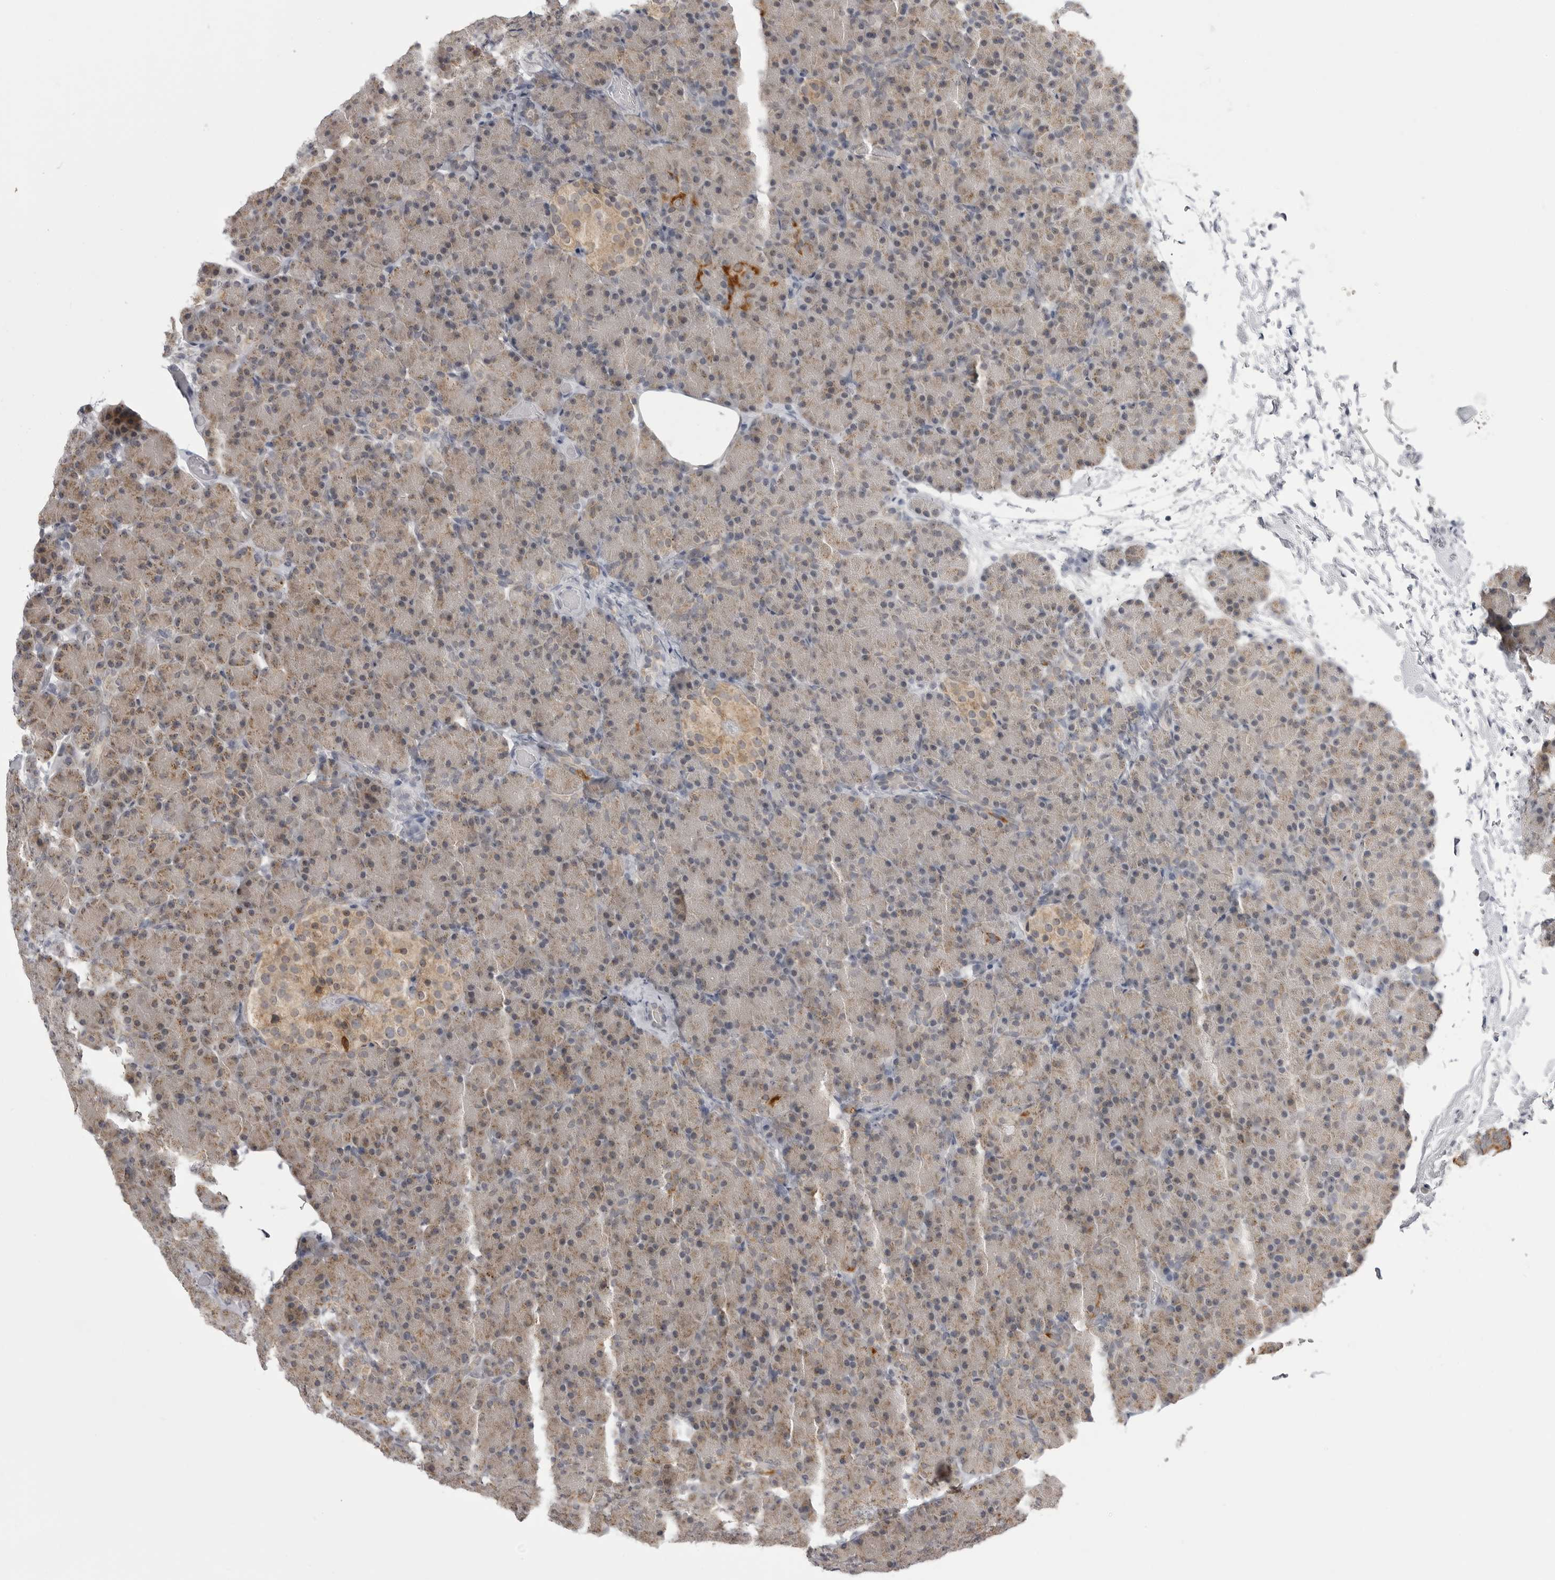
{"staining": {"intensity": "moderate", "quantity": "<25%", "location": "cytoplasmic/membranous"}, "tissue": "pancreas", "cell_type": "Exocrine glandular cells", "image_type": "normal", "snomed": [{"axis": "morphology", "description": "Normal tissue, NOS"}, {"axis": "topography", "description": "Pancreas"}], "caption": "A low amount of moderate cytoplasmic/membranous positivity is appreciated in about <25% of exocrine glandular cells in unremarkable pancreas.", "gene": "FH", "patient": {"sex": "female", "age": 43}}